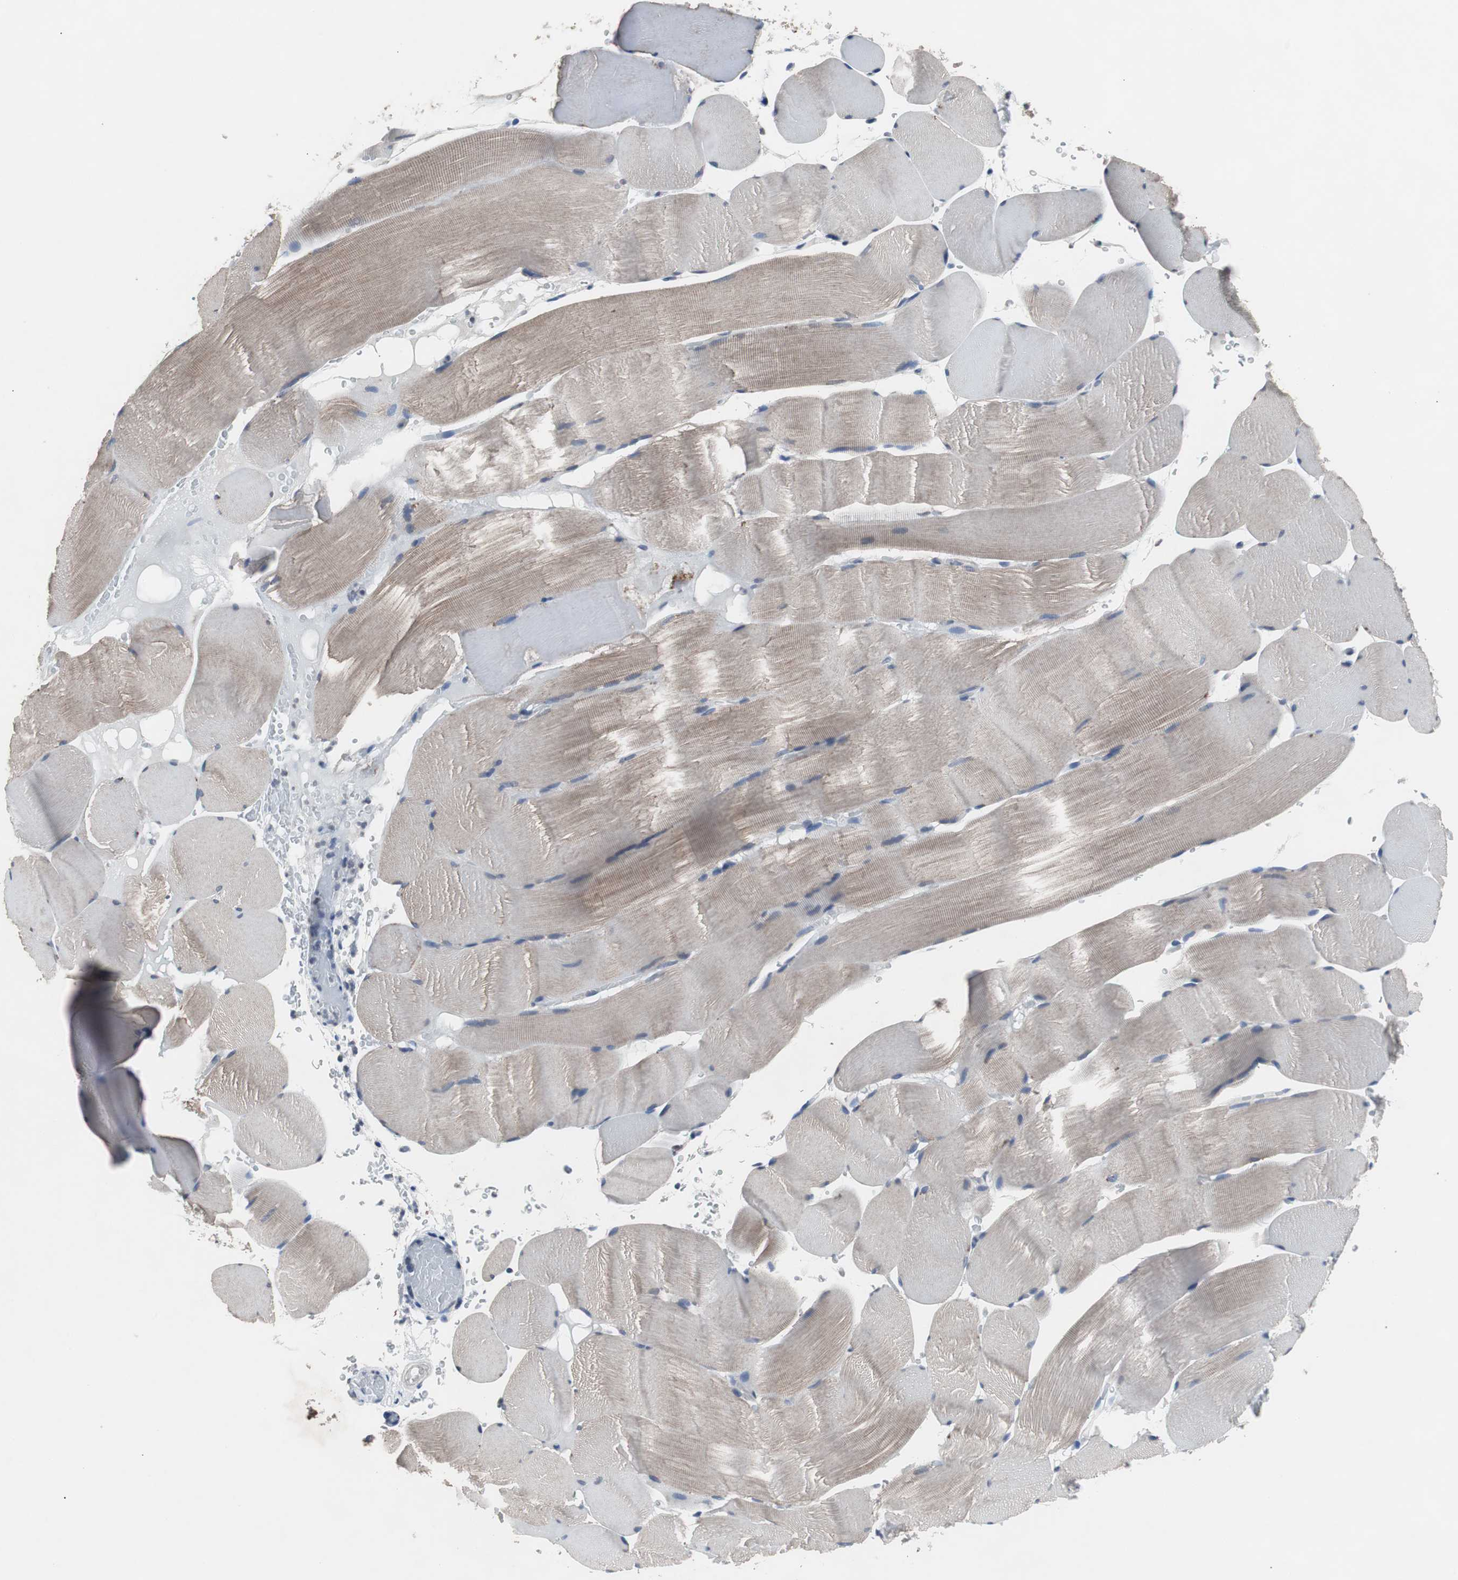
{"staining": {"intensity": "weak", "quantity": "25%-75%", "location": "cytoplasmic/membranous"}, "tissue": "skeletal muscle", "cell_type": "Myocytes", "image_type": "normal", "snomed": [{"axis": "morphology", "description": "Normal tissue, NOS"}, {"axis": "topography", "description": "Skeletal muscle"}], "caption": "Skeletal muscle stained with IHC displays weak cytoplasmic/membranous staining in about 25%-75% of myocytes. (DAB (3,3'-diaminobenzidine) IHC with brightfield microscopy, high magnification).", "gene": "RBM47", "patient": {"sex": "male", "age": 62}}